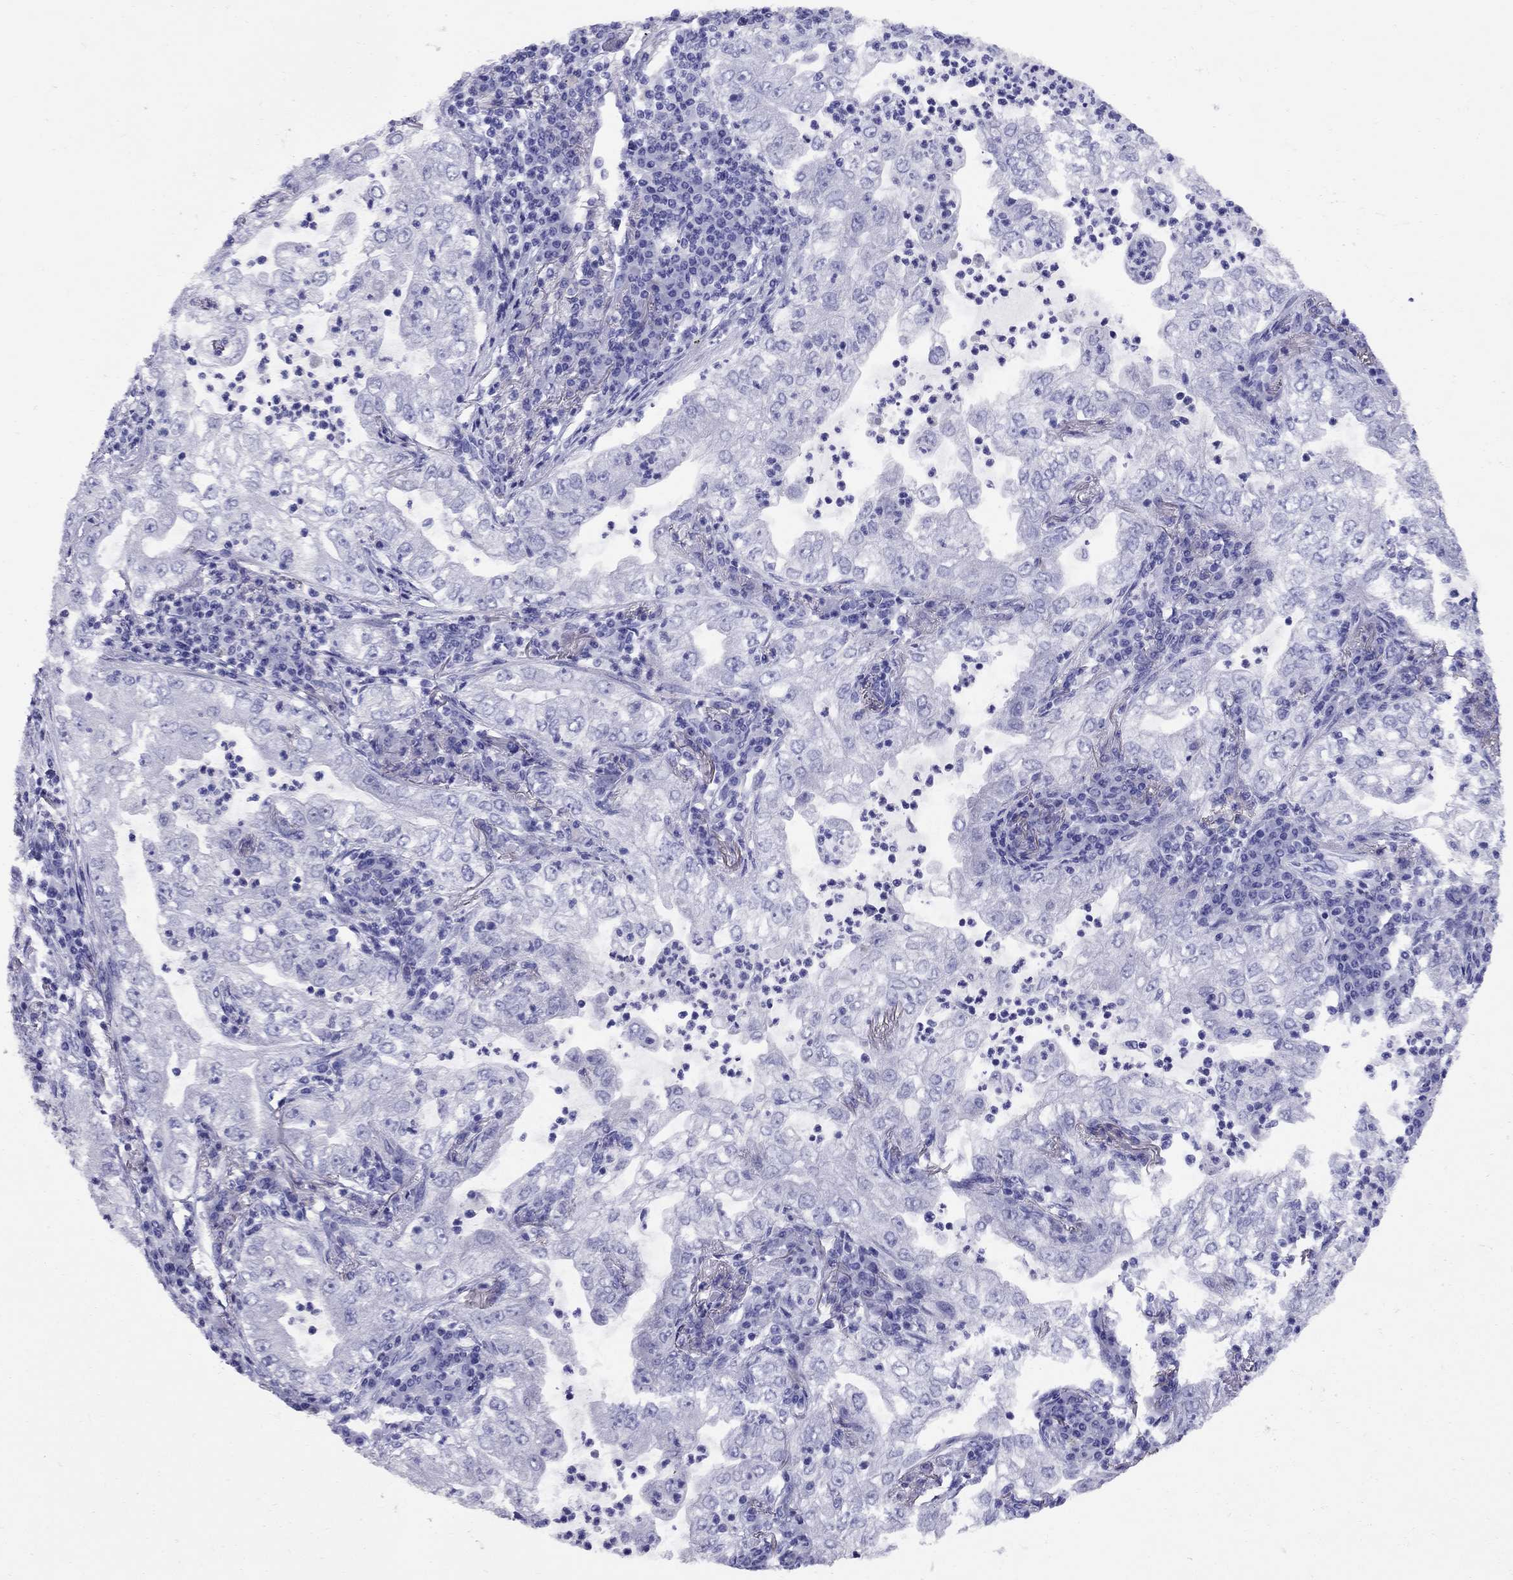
{"staining": {"intensity": "negative", "quantity": "none", "location": "none"}, "tissue": "lung cancer", "cell_type": "Tumor cells", "image_type": "cancer", "snomed": [{"axis": "morphology", "description": "Adenocarcinoma, NOS"}, {"axis": "topography", "description": "Lung"}], "caption": "Immunohistochemical staining of lung cancer exhibits no significant expression in tumor cells.", "gene": "AVPR1B", "patient": {"sex": "female", "age": 73}}